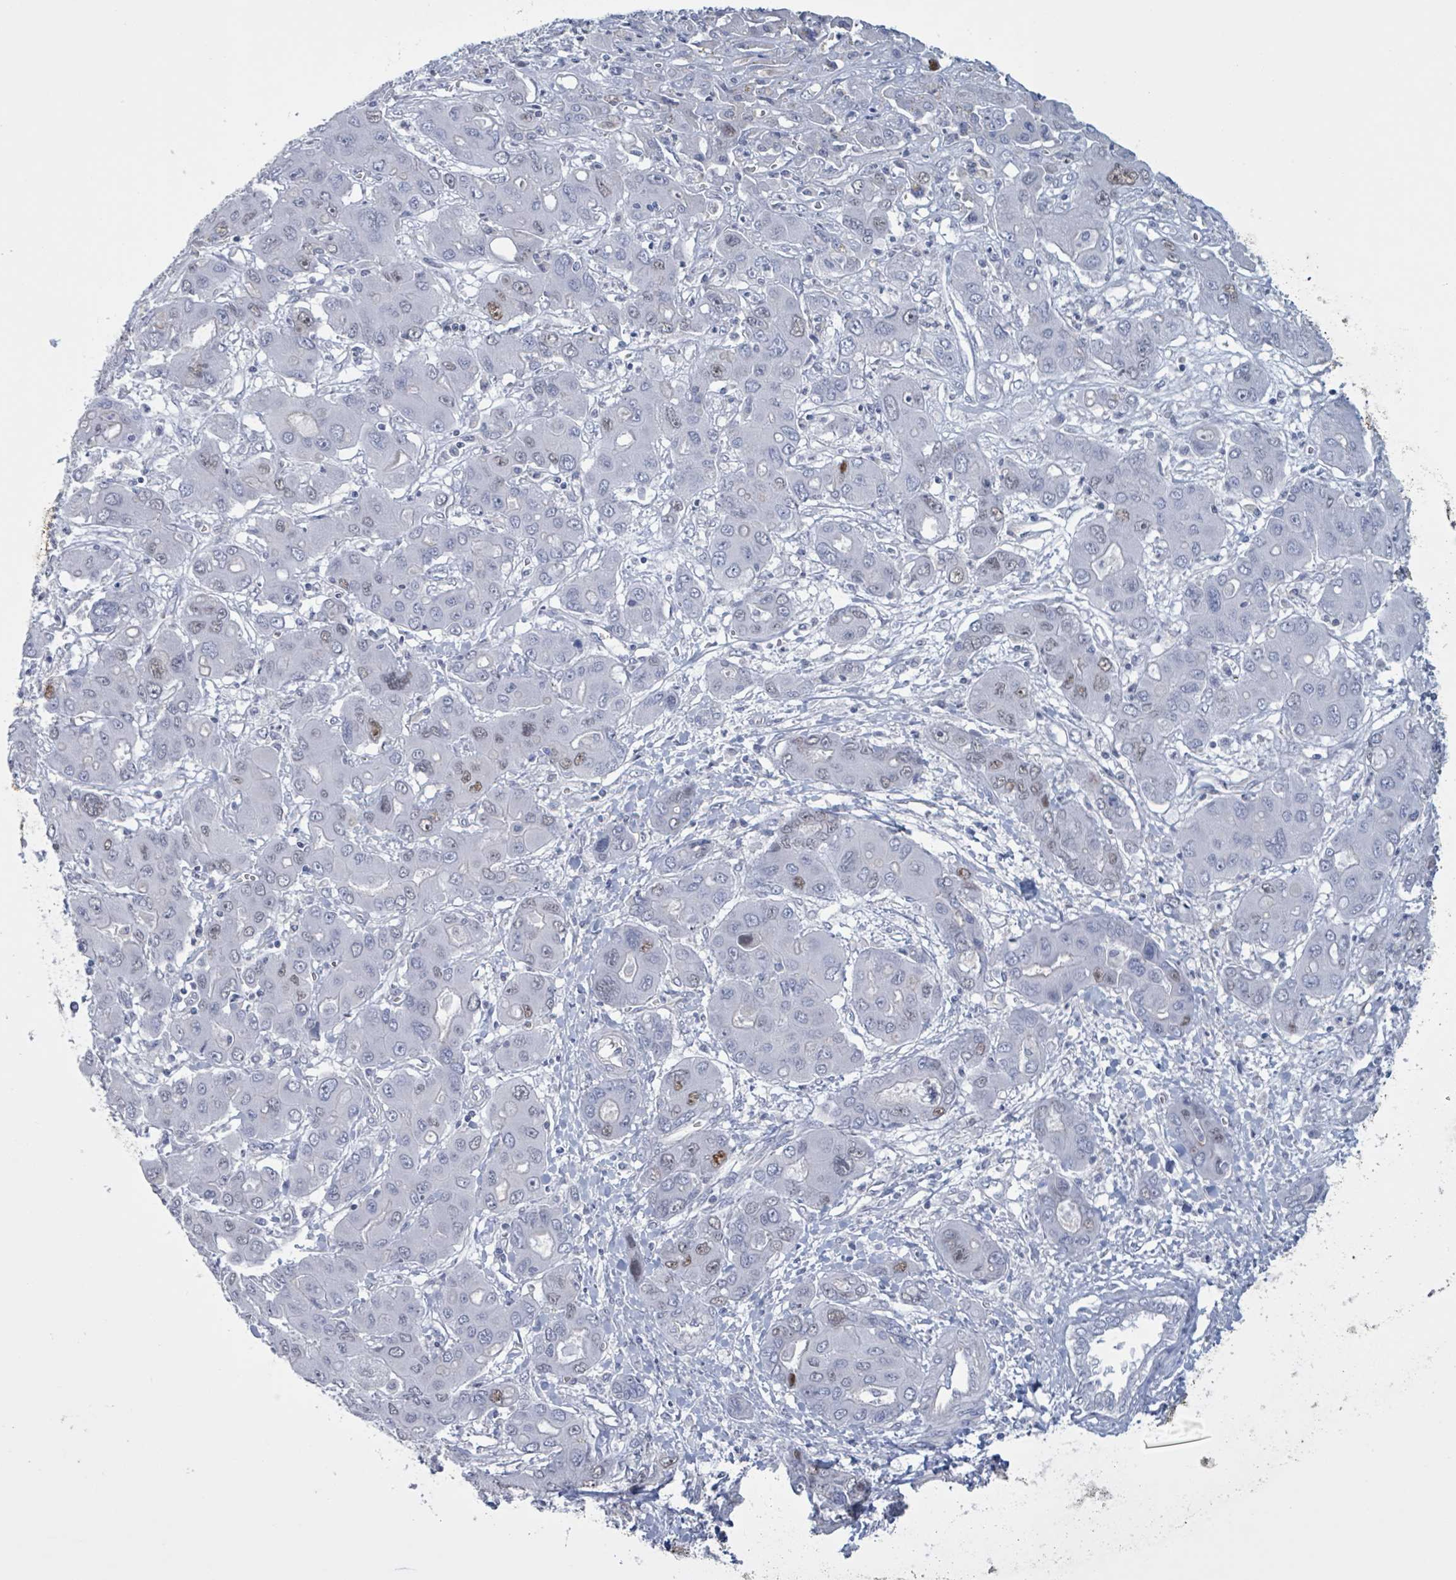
{"staining": {"intensity": "moderate", "quantity": "<25%", "location": "nuclear"}, "tissue": "liver cancer", "cell_type": "Tumor cells", "image_type": "cancer", "snomed": [{"axis": "morphology", "description": "Cholangiocarcinoma"}, {"axis": "topography", "description": "Liver"}], "caption": "Moderate nuclear protein staining is identified in about <25% of tumor cells in cholangiocarcinoma (liver). Nuclei are stained in blue.", "gene": "CT45A5", "patient": {"sex": "male", "age": 67}}